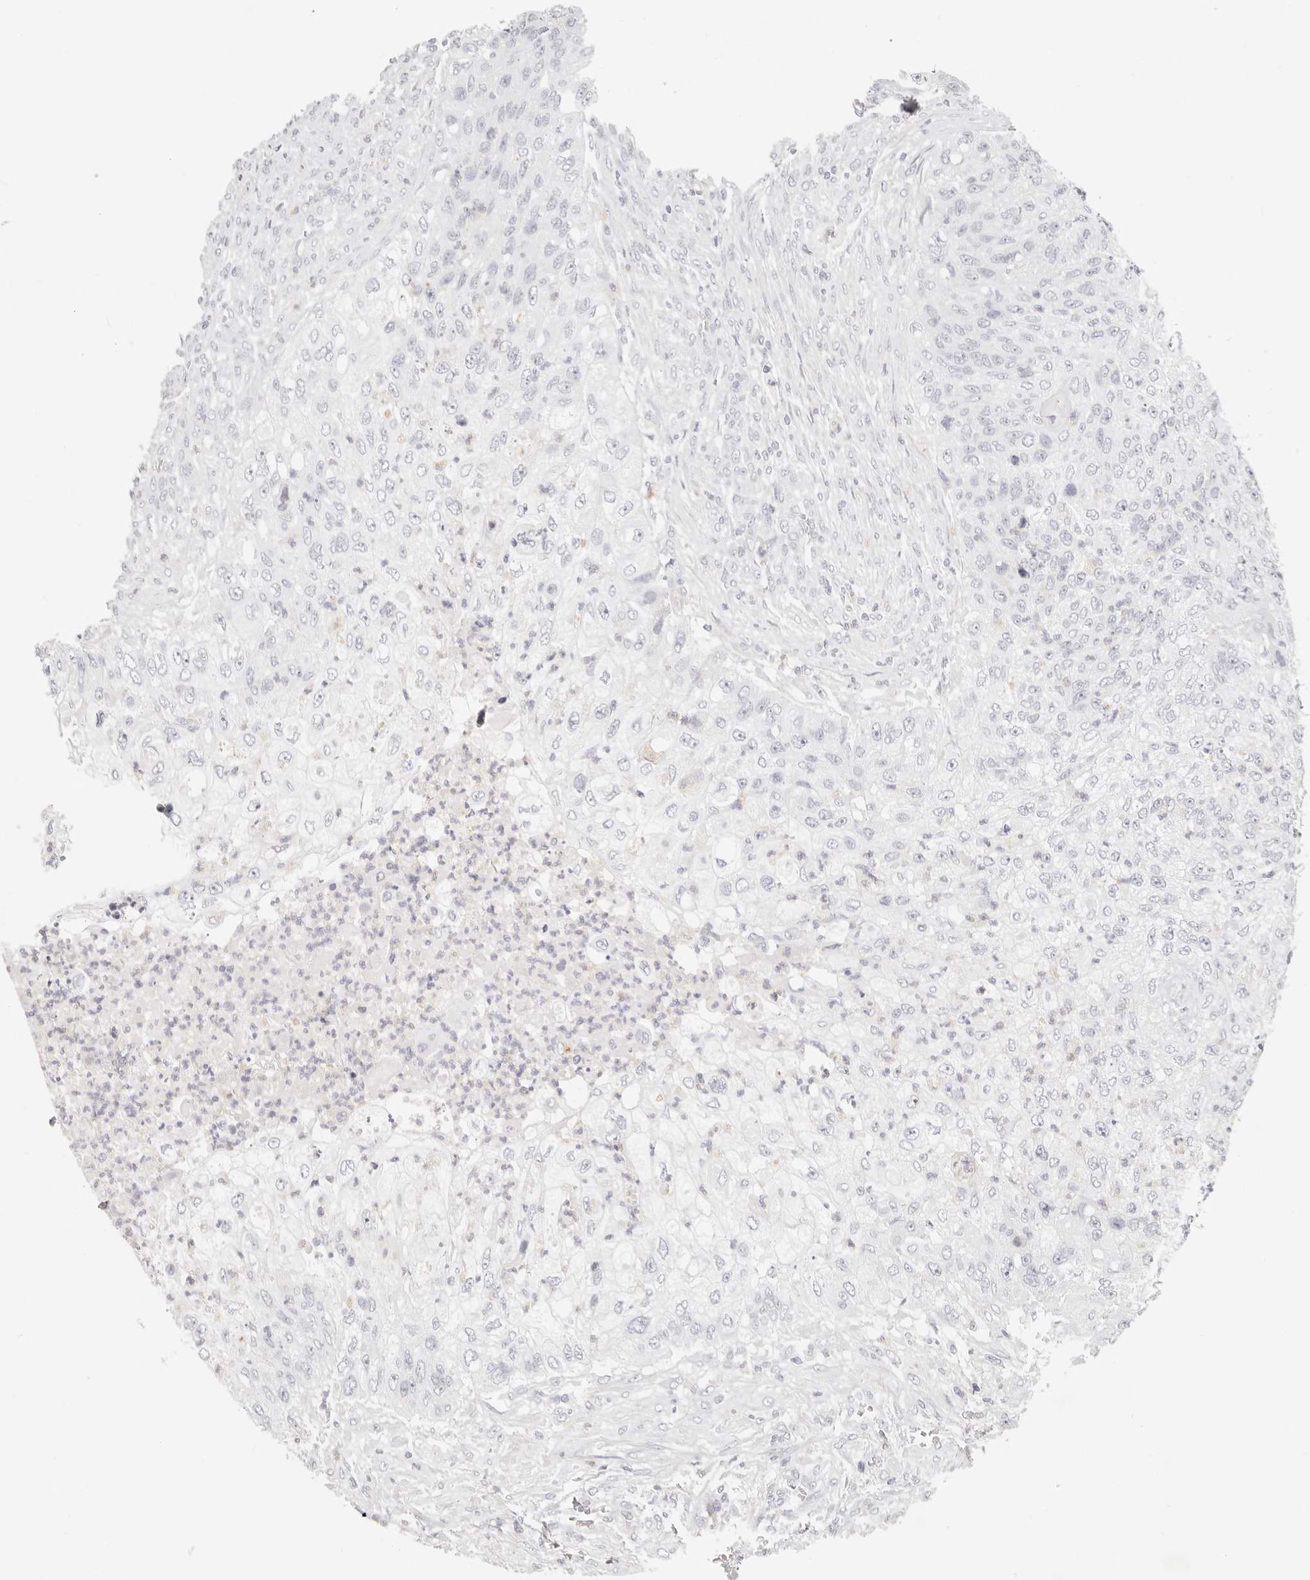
{"staining": {"intensity": "negative", "quantity": "none", "location": "none"}, "tissue": "urothelial cancer", "cell_type": "Tumor cells", "image_type": "cancer", "snomed": [{"axis": "morphology", "description": "Urothelial carcinoma, High grade"}, {"axis": "topography", "description": "Urinary bladder"}], "caption": "Immunohistochemical staining of human high-grade urothelial carcinoma reveals no significant positivity in tumor cells.", "gene": "ASCL1", "patient": {"sex": "female", "age": 60}}